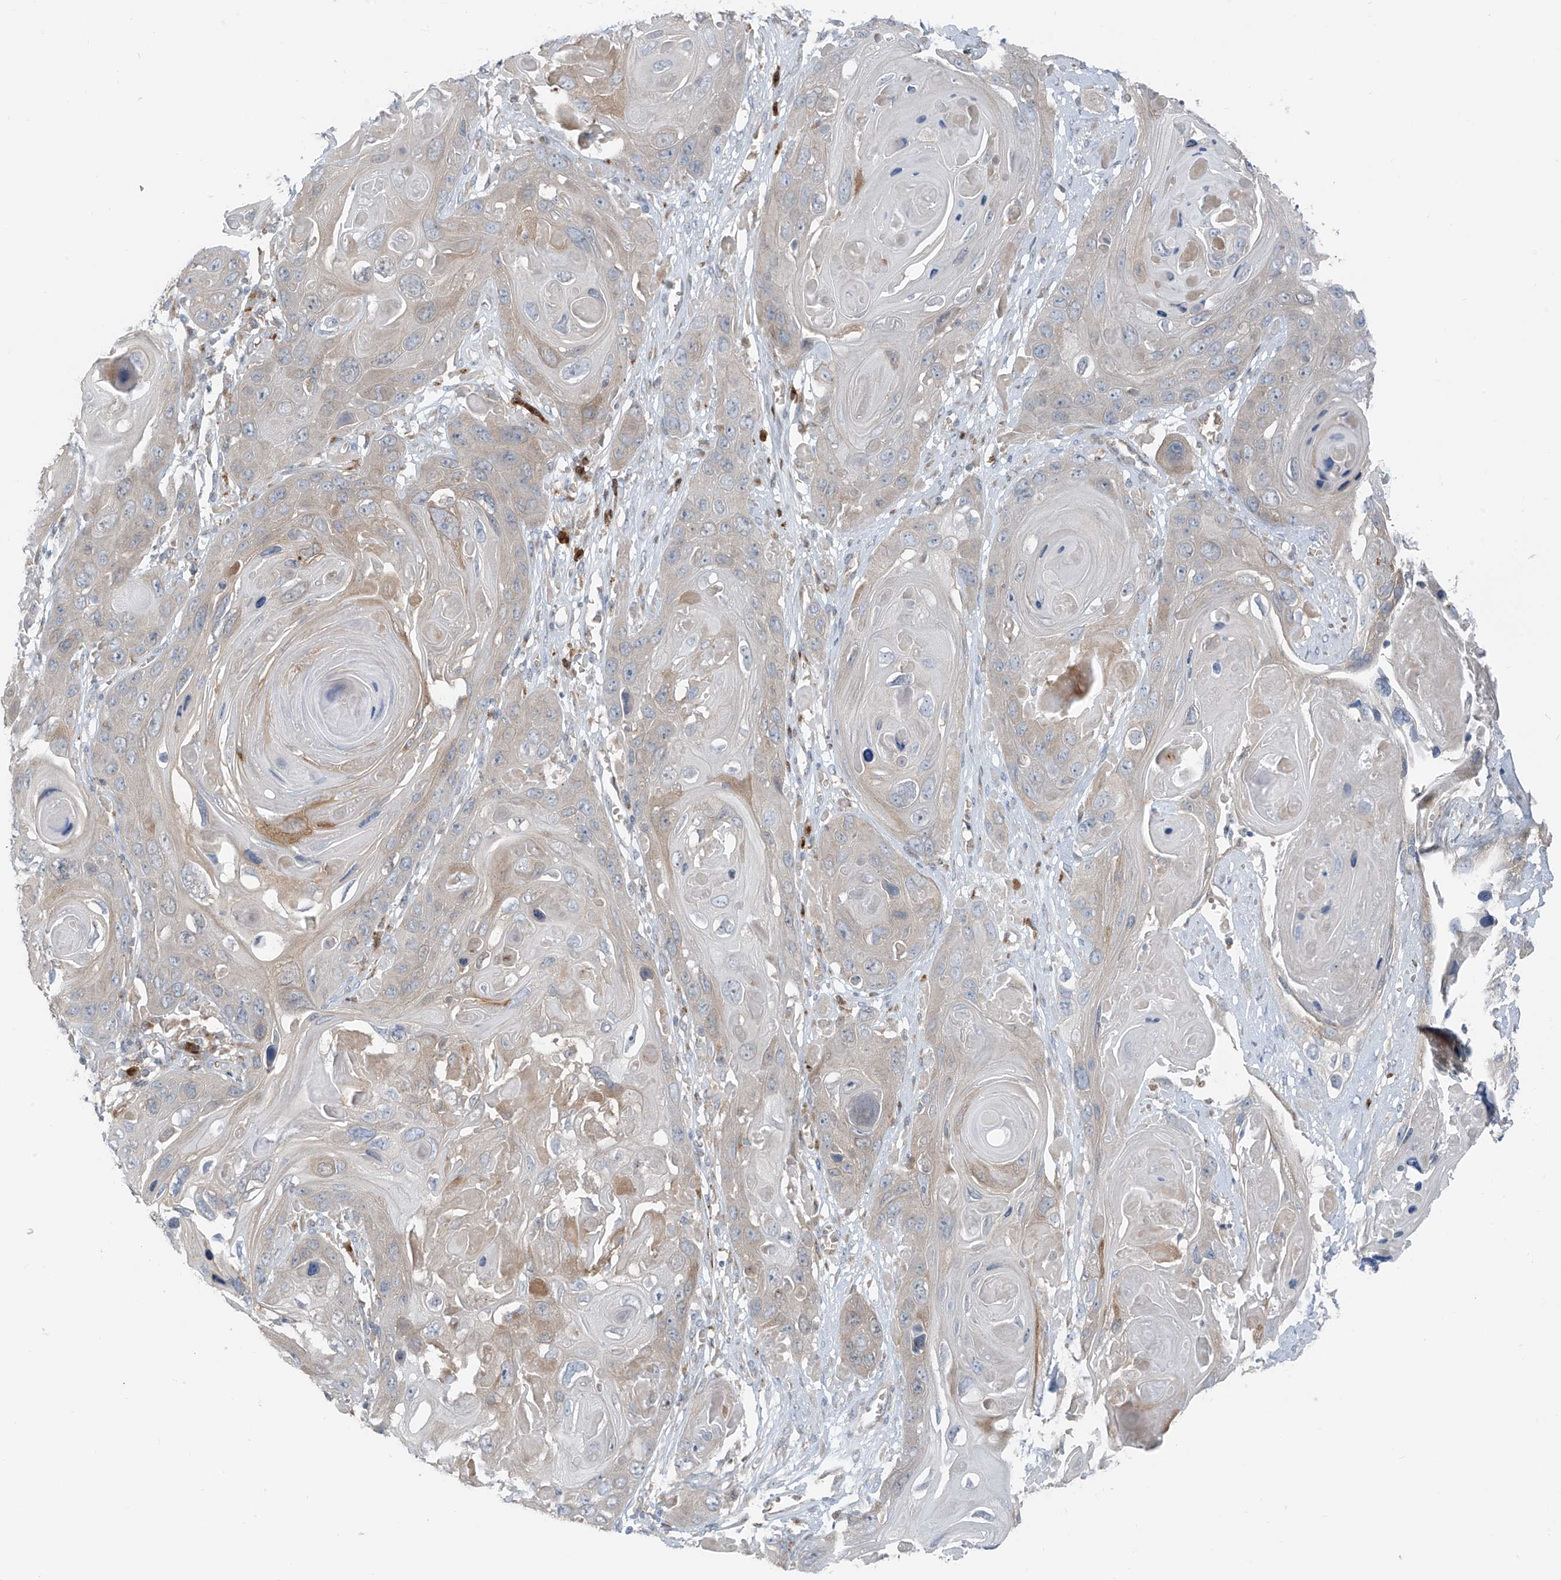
{"staining": {"intensity": "weak", "quantity": "25%-75%", "location": "cytoplasmic/membranous"}, "tissue": "skin cancer", "cell_type": "Tumor cells", "image_type": "cancer", "snomed": [{"axis": "morphology", "description": "Squamous cell carcinoma, NOS"}, {"axis": "topography", "description": "Skin"}], "caption": "High-magnification brightfield microscopy of skin cancer stained with DAB (3,3'-diaminobenzidine) (brown) and counterstained with hematoxylin (blue). tumor cells exhibit weak cytoplasmic/membranous positivity is seen in about25%-75% of cells.", "gene": "SLC12A6", "patient": {"sex": "male", "age": 55}}